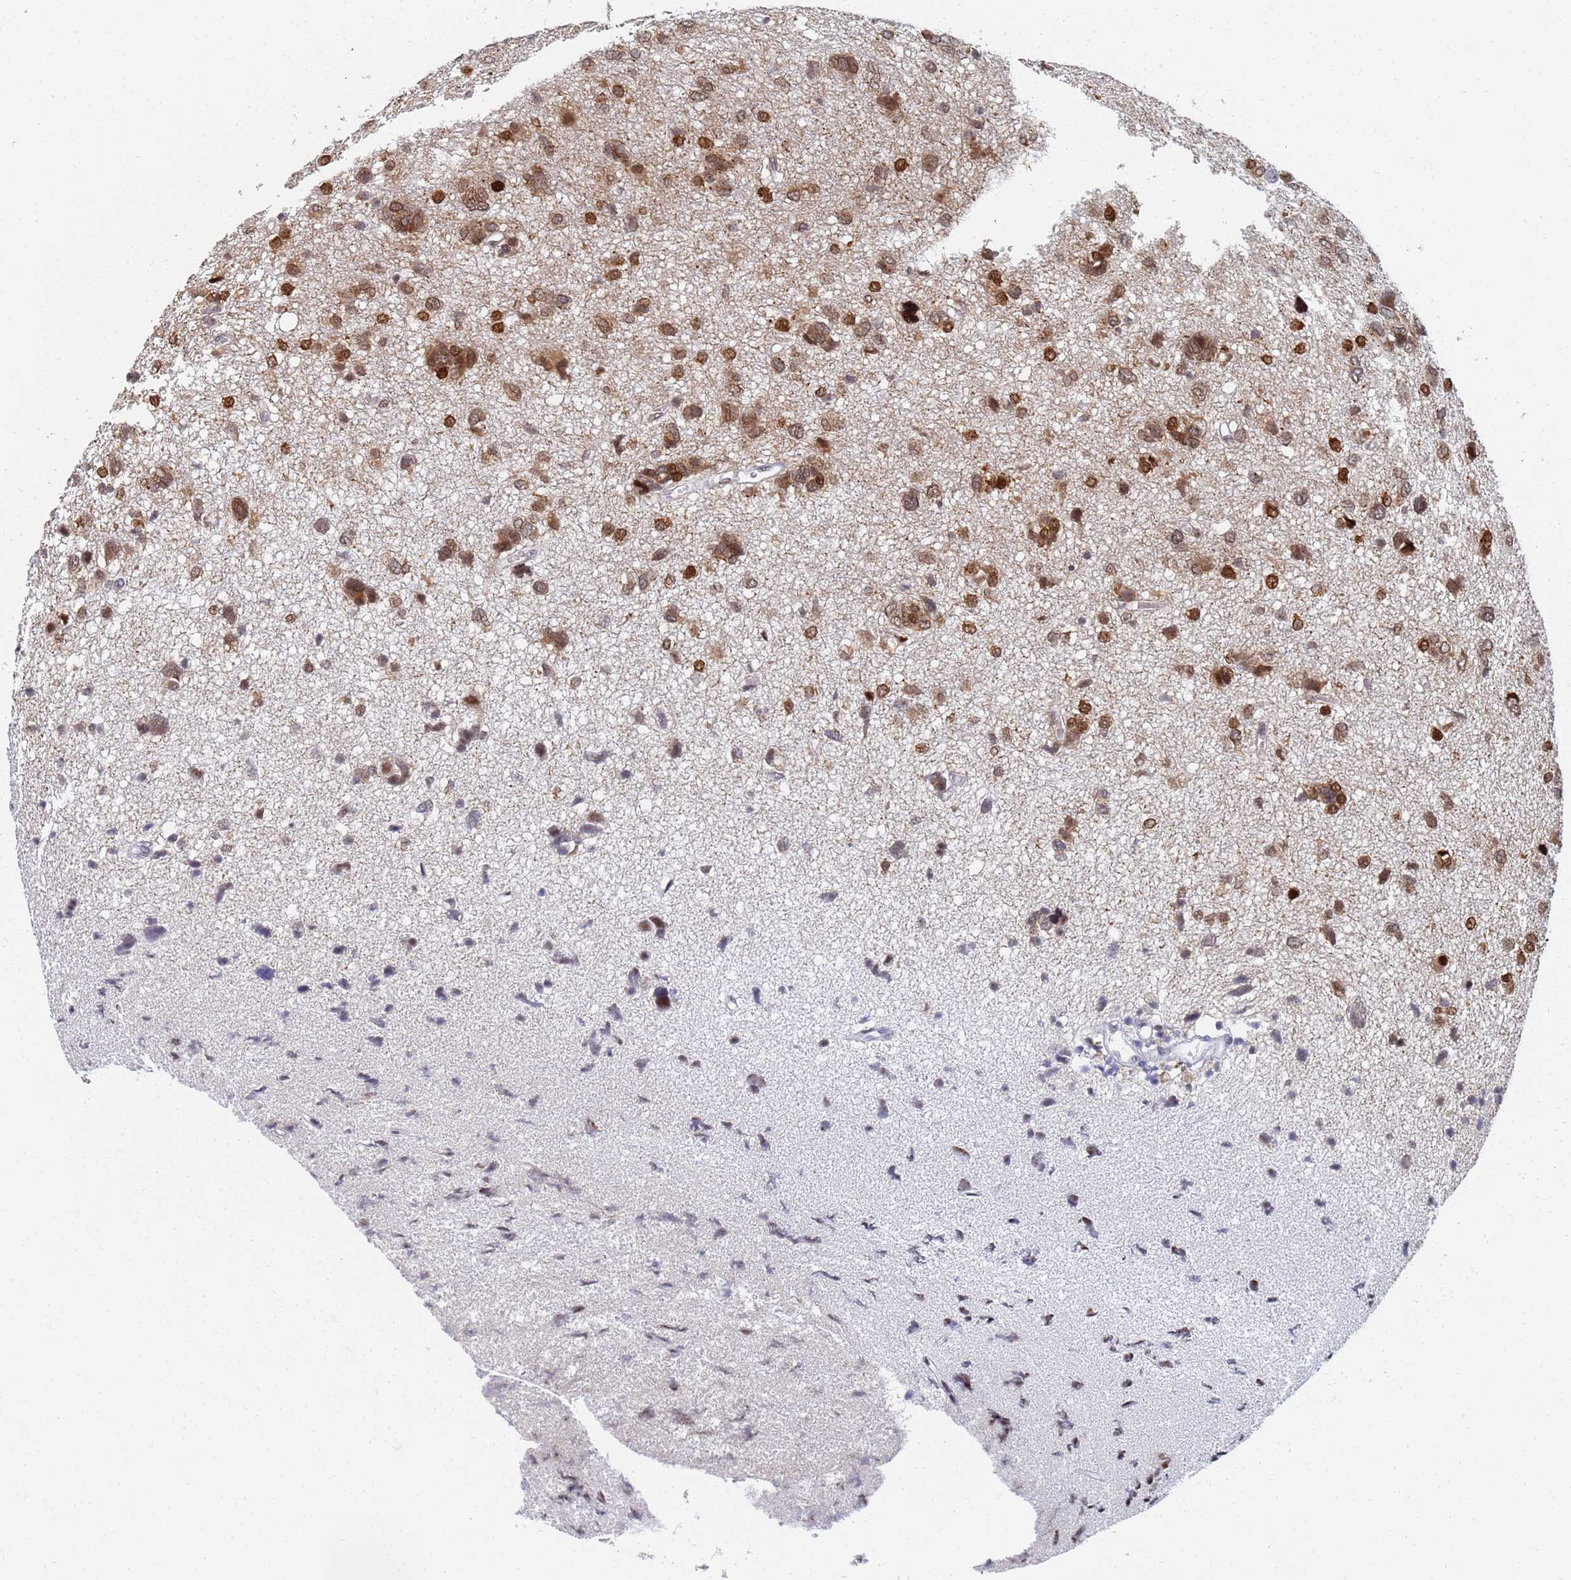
{"staining": {"intensity": "moderate", "quantity": "25%-75%", "location": "nuclear"}, "tissue": "glioma", "cell_type": "Tumor cells", "image_type": "cancer", "snomed": [{"axis": "morphology", "description": "Glioma, malignant, High grade"}, {"axis": "topography", "description": "Brain"}], "caption": "Malignant glioma (high-grade) was stained to show a protein in brown. There is medium levels of moderate nuclear expression in about 25%-75% of tumor cells.", "gene": "AP5Z1", "patient": {"sex": "female", "age": 59}}